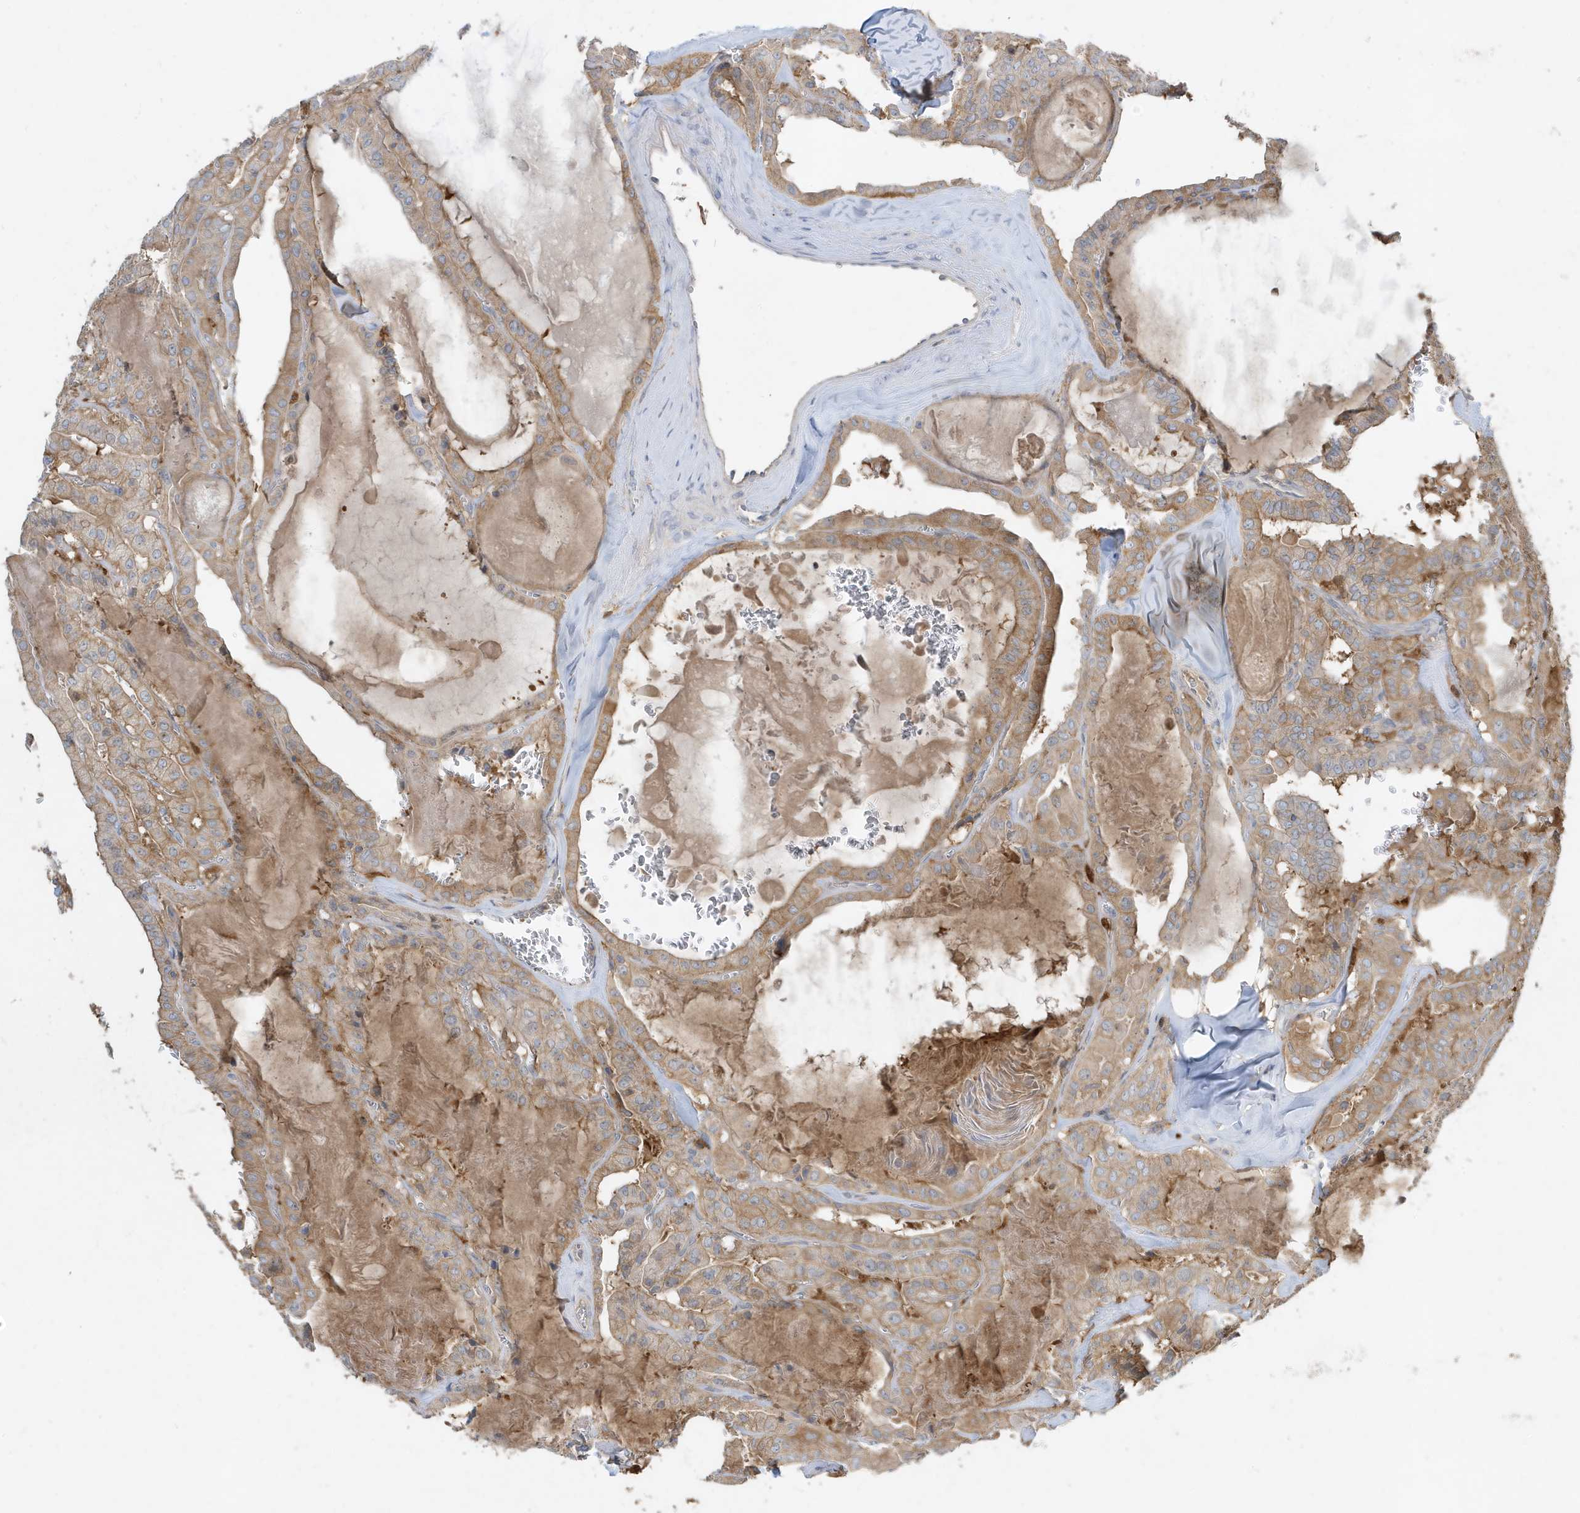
{"staining": {"intensity": "weak", "quantity": "25%-75%", "location": "cytoplasmic/membranous"}, "tissue": "thyroid cancer", "cell_type": "Tumor cells", "image_type": "cancer", "snomed": [{"axis": "morphology", "description": "Papillary adenocarcinoma, NOS"}, {"axis": "topography", "description": "Thyroid gland"}], "caption": "This photomicrograph exhibits immunohistochemistry (IHC) staining of thyroid cancer (papillary adenocarcinoma), with low weak cytoplasmic/membranous positivity in about 25%-75% of tumor cells.", "gene": "ABTB1", "patient": {"sex": "male", "age": 52}}